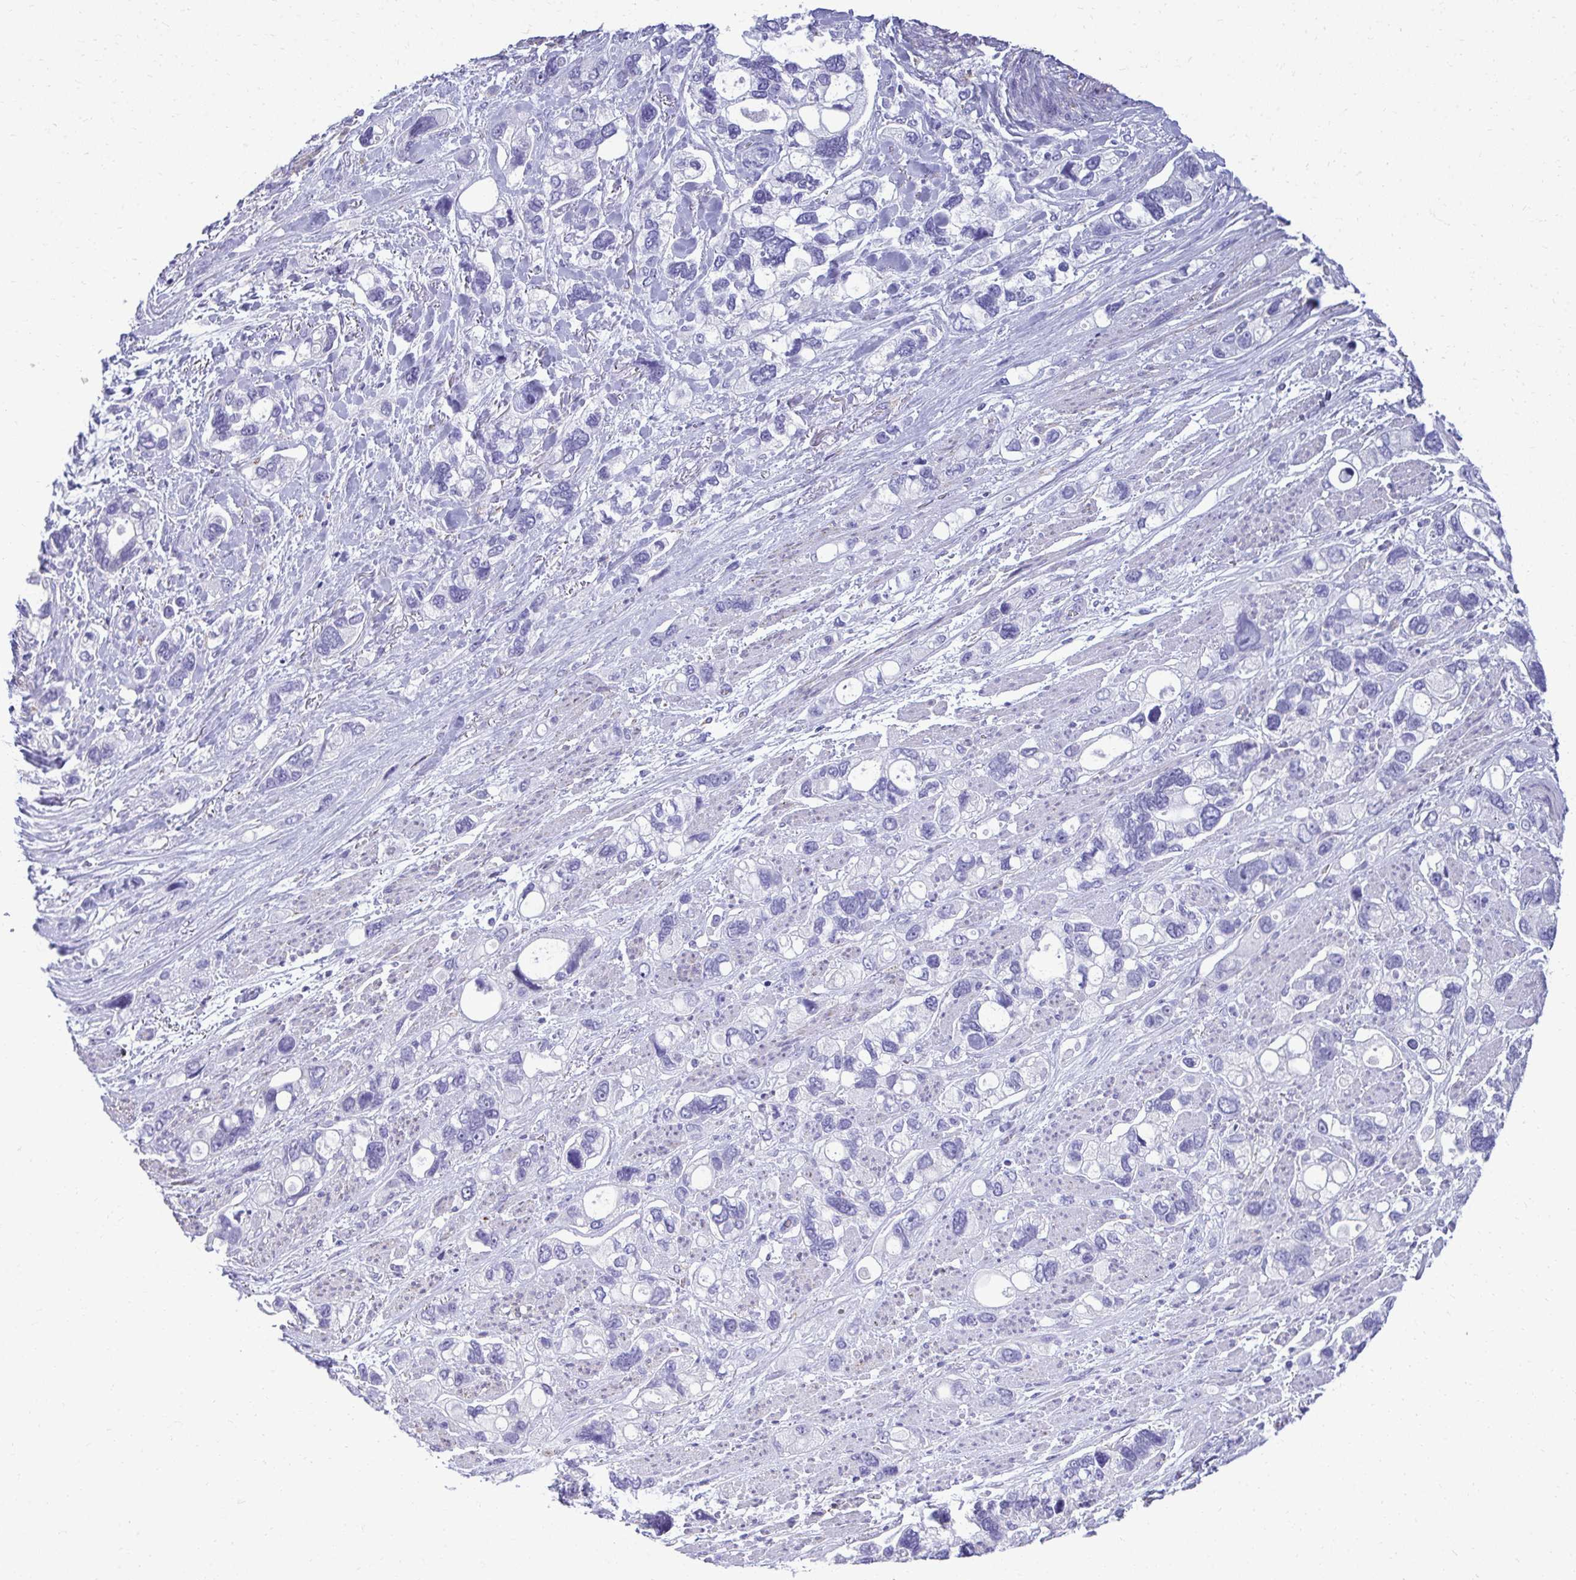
{"staining": {"intensity": "negative", "quantity": "none", "location": "none"}, "tissue": "stomach cancer", "cell_type": "Tumor cells", "image_type": "cancer", "snomed": [{"axis": "morphology", "description": "Adenocarcinoma, NOS"}, {"axis": "topography", "description": "Stomach, upper"}], "caption": "A photomicrograph of human adenocarcinoma (stomach) is negative for staining in tumor cells.", "gene": "AIG1", "patient": {"sex": "female", "age": 81}}